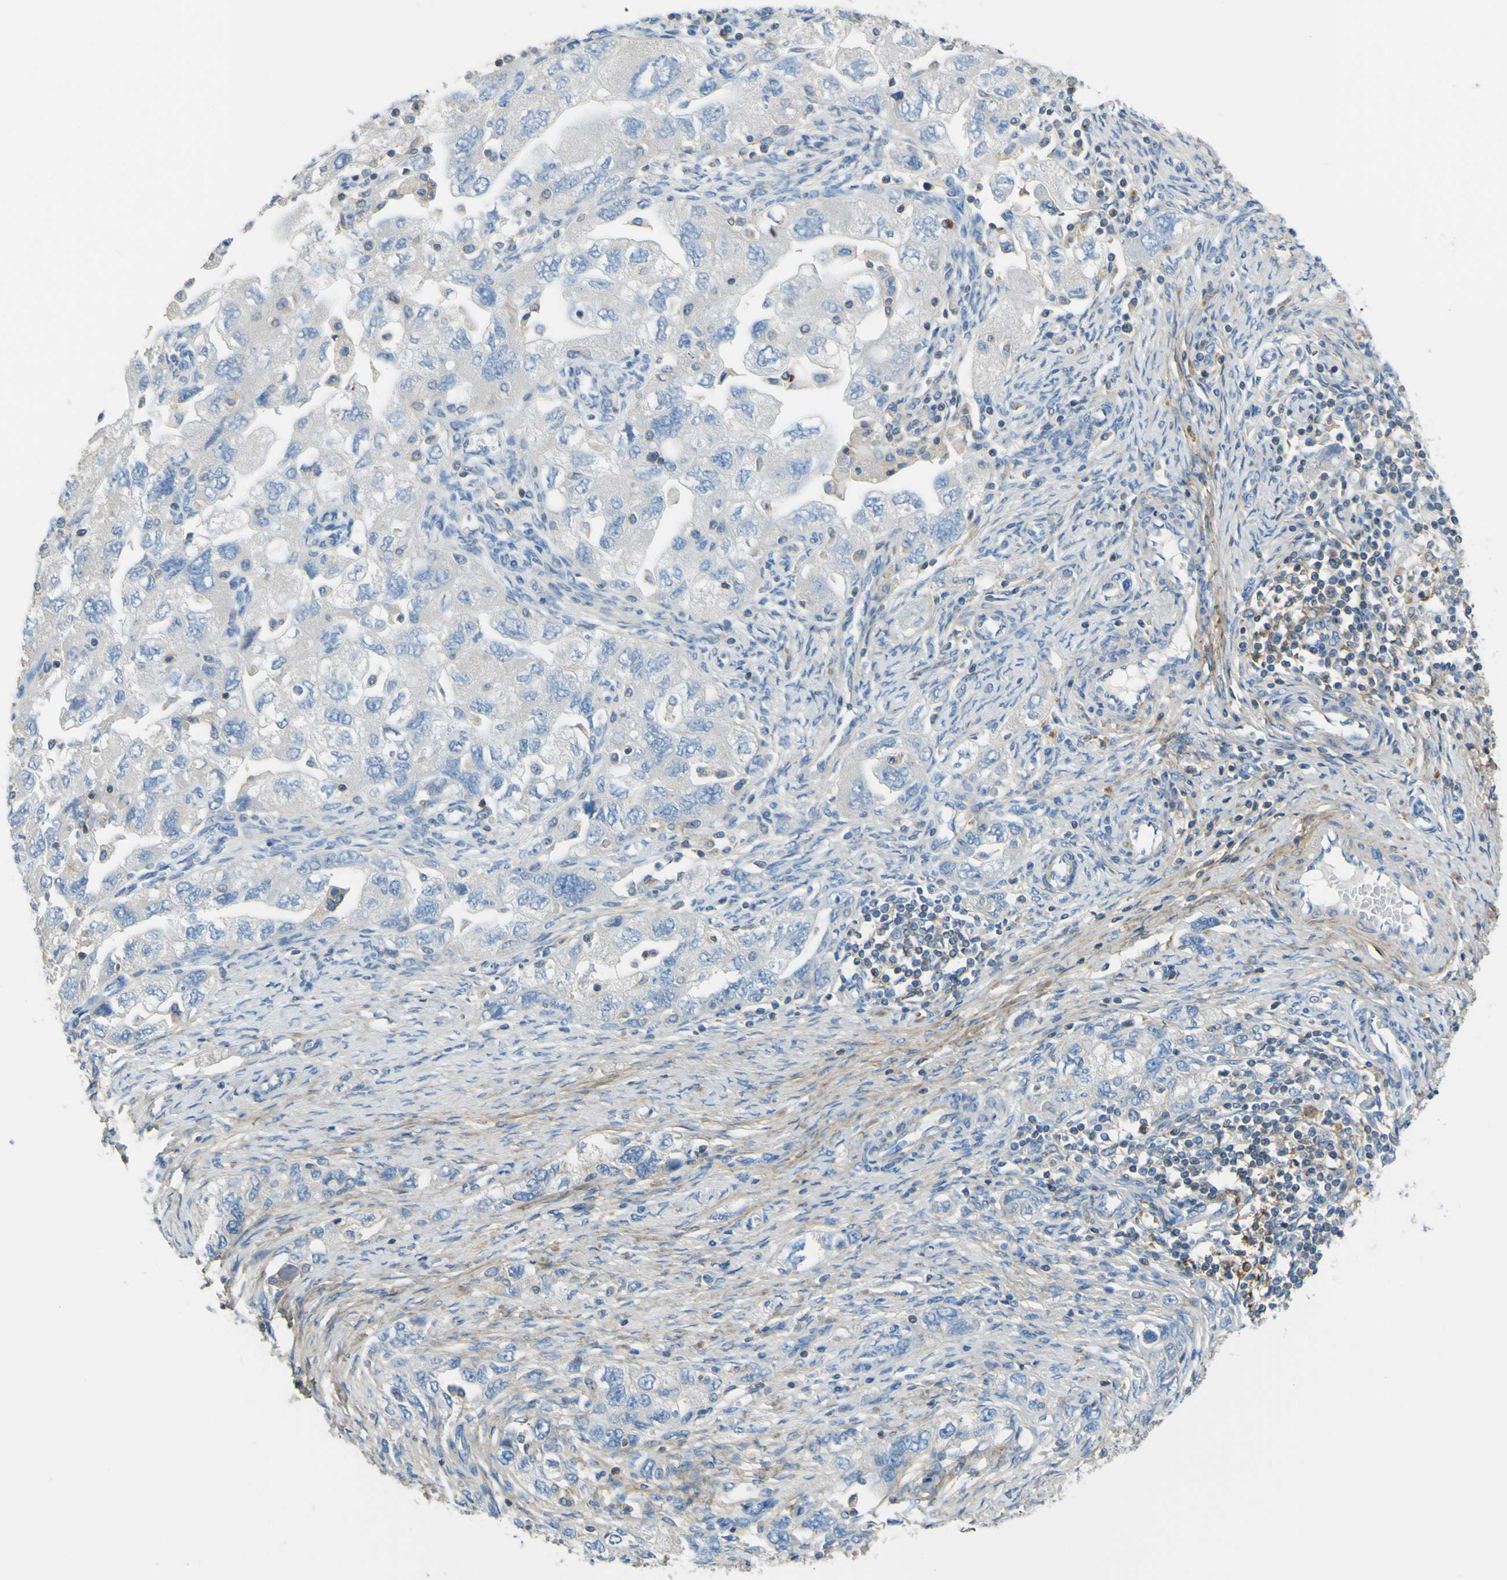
{"staining": {"intensity": "negative", "quantity": "none", "location": "none"}, "tissue": "ovarian cancer", "cell_type": "Tumor cells", "image_type": "cancer", "snomed": [{"axis": "morphology", "description": "Carcinoma, NOS"}, {"axis": "morphology", "description": "Cystadenocarcinoma, serous, NOS"}, {"axis": "topography", "description": "Ovary"}], "caption": "This is an immunohistochemistry photomicrograph of human ovarian cancer (carcinoma). There is no staining in tumor cells.", "gene": "OGN", "patient": {"sex": "female", "age": 69}}